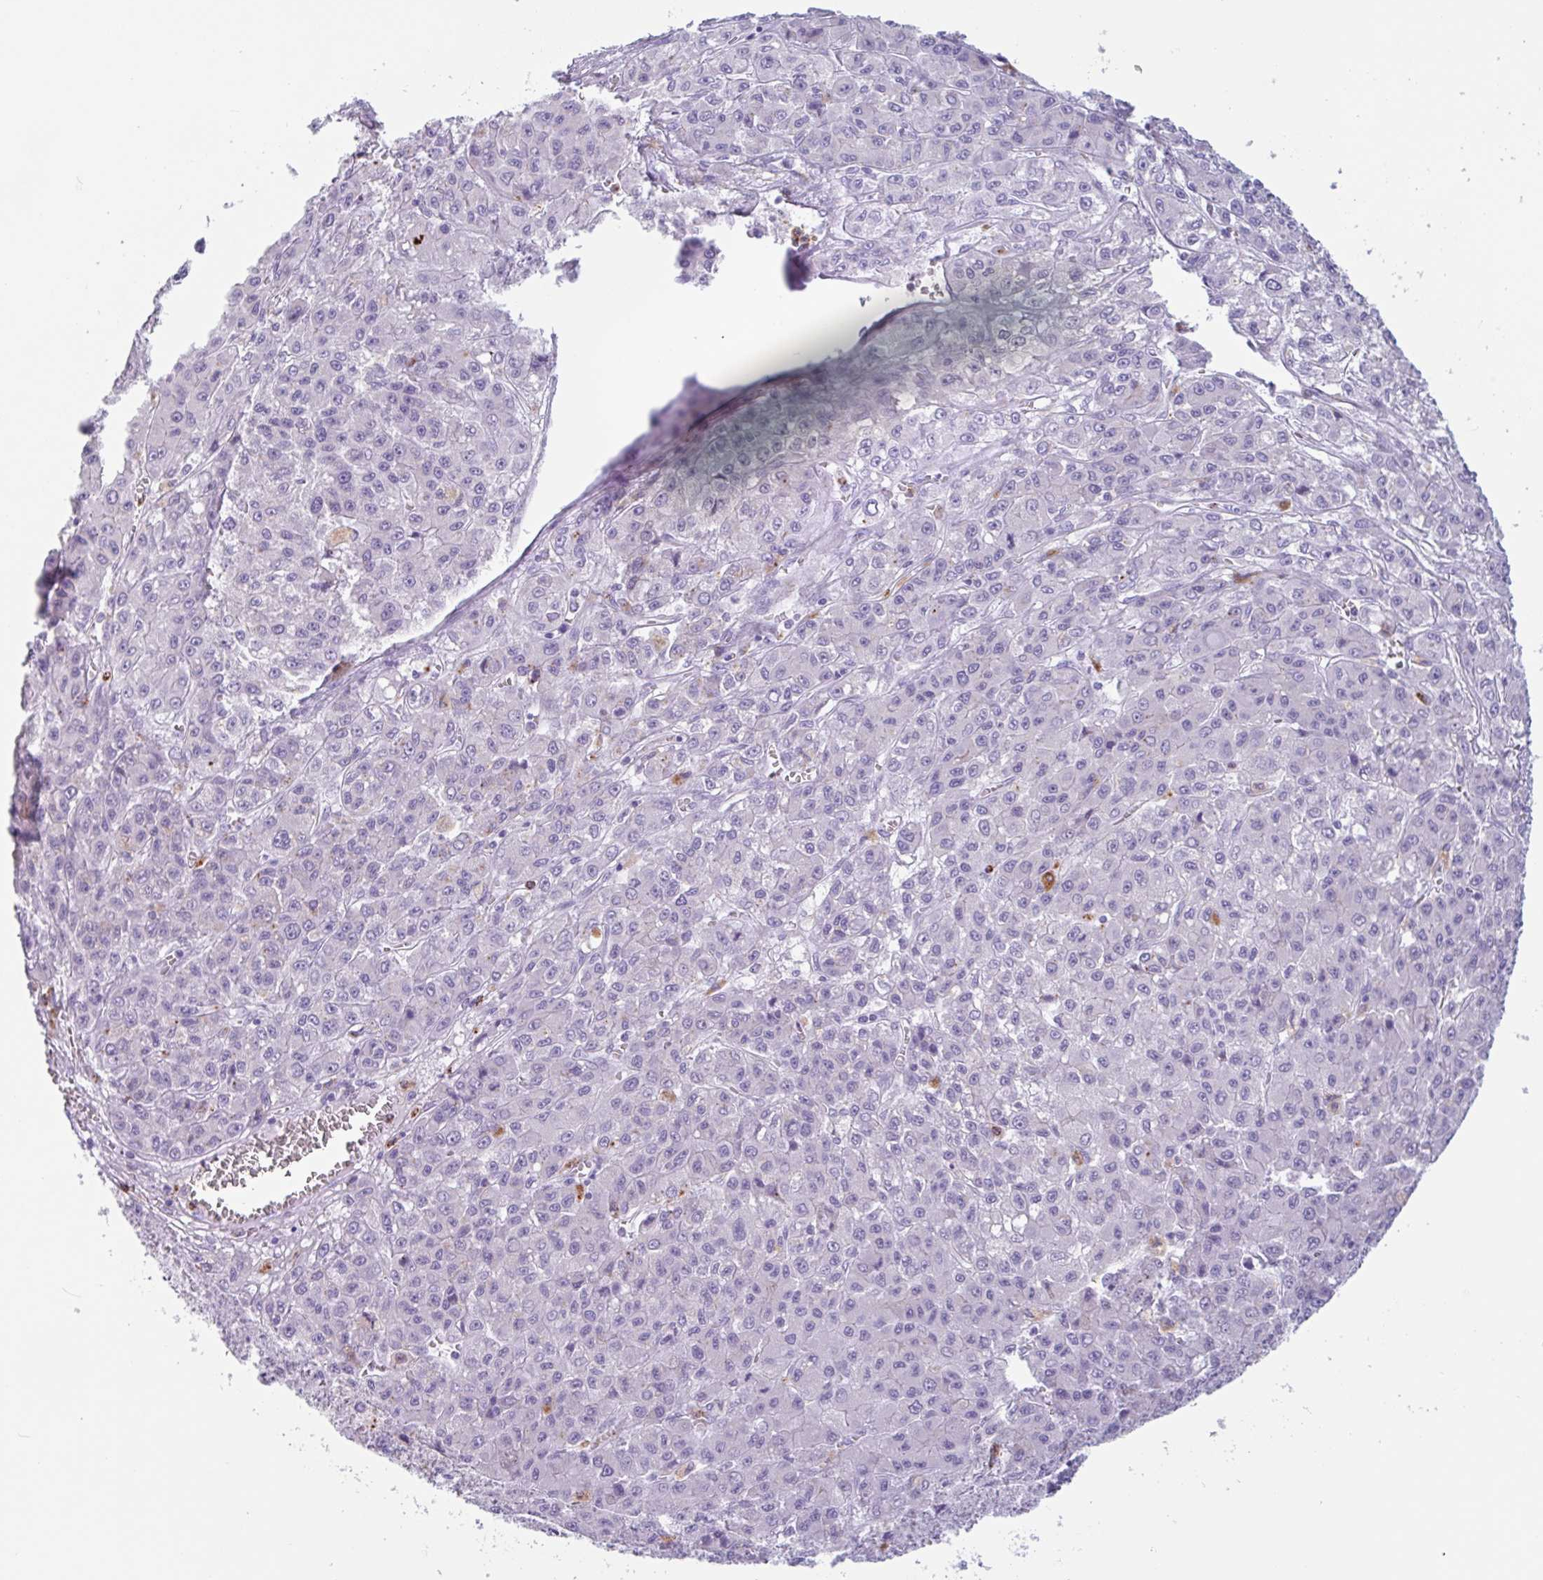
{"staining": {"intensity": "negative", "quantity": "none", "location": "none"}, "tissue": "liver cancer", "cell_type": "Tumor cells", "image_type": "cancer", "snomed": [{"axis": "morphology", "description": "Carcinoma, Hepatocellular, NOS"}, {"axis": "topography", "description": "Liver"}], "caption": "Human liver hepatocellular carcinoma stained for a protein using IHC exhibits no staining in tumor cells.", "gene": "DTWD2", "patient": {"sex": "male", "age": 70}}